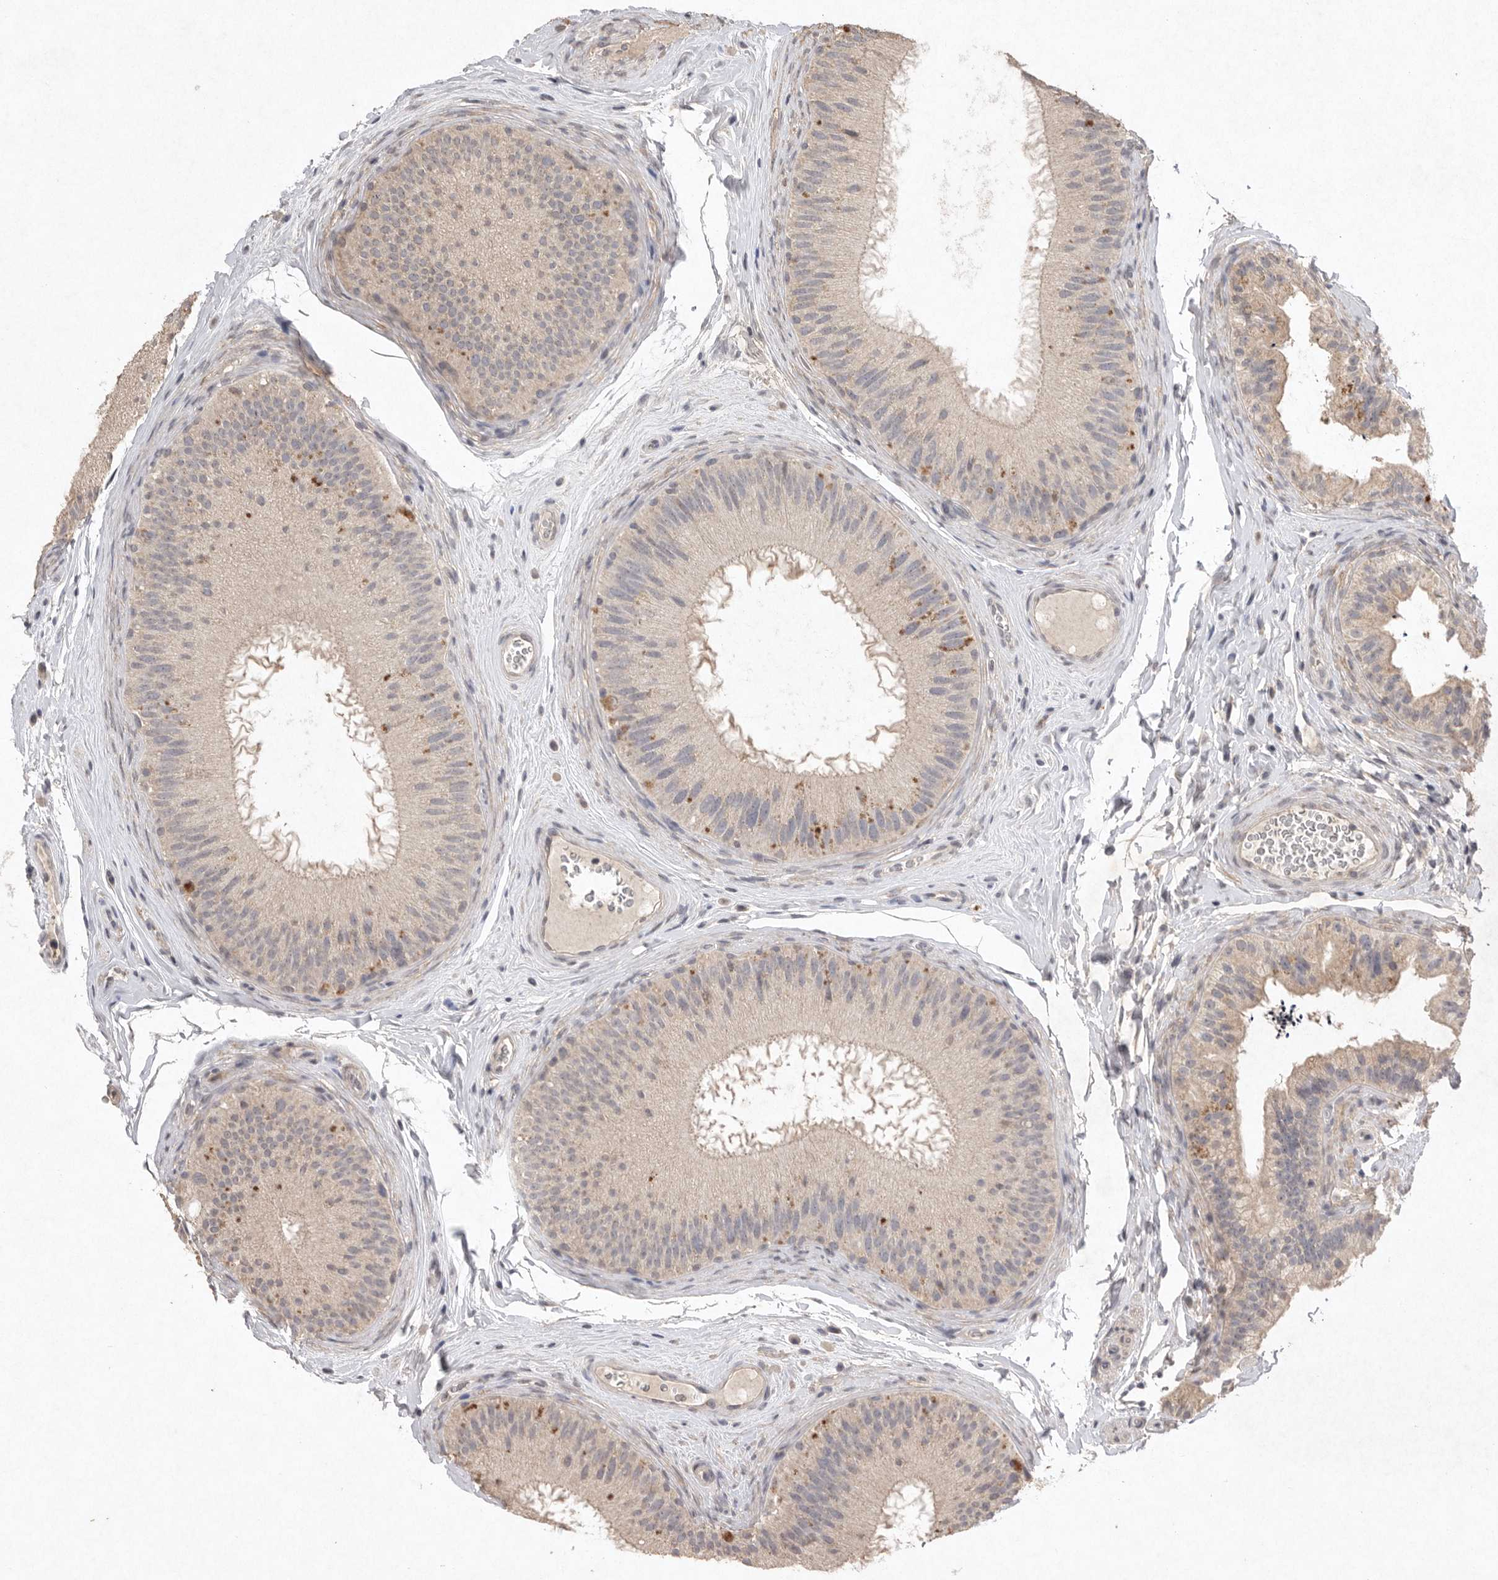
{"staining": {"intensity": "strong", "quantity": "<25%", "location": "cytoplasmic/membranous"}, "tissue": "epididymis", "cell_type": "Glandular cells", "image_type": "normal", "snomed": [{"axis": "morphology", "description": "Normal tissue, NOS"}, {"axis": "topography", "description": "Epididymis"}], "caption": "DAB immunohistochemical staining of benign human epididymis demonstrates strong cytoplasmic/membranous protein expression in approximately <25% of glandular cells.", "gene": "APLNR", "patient": {"sex": "male", "age": 45}}